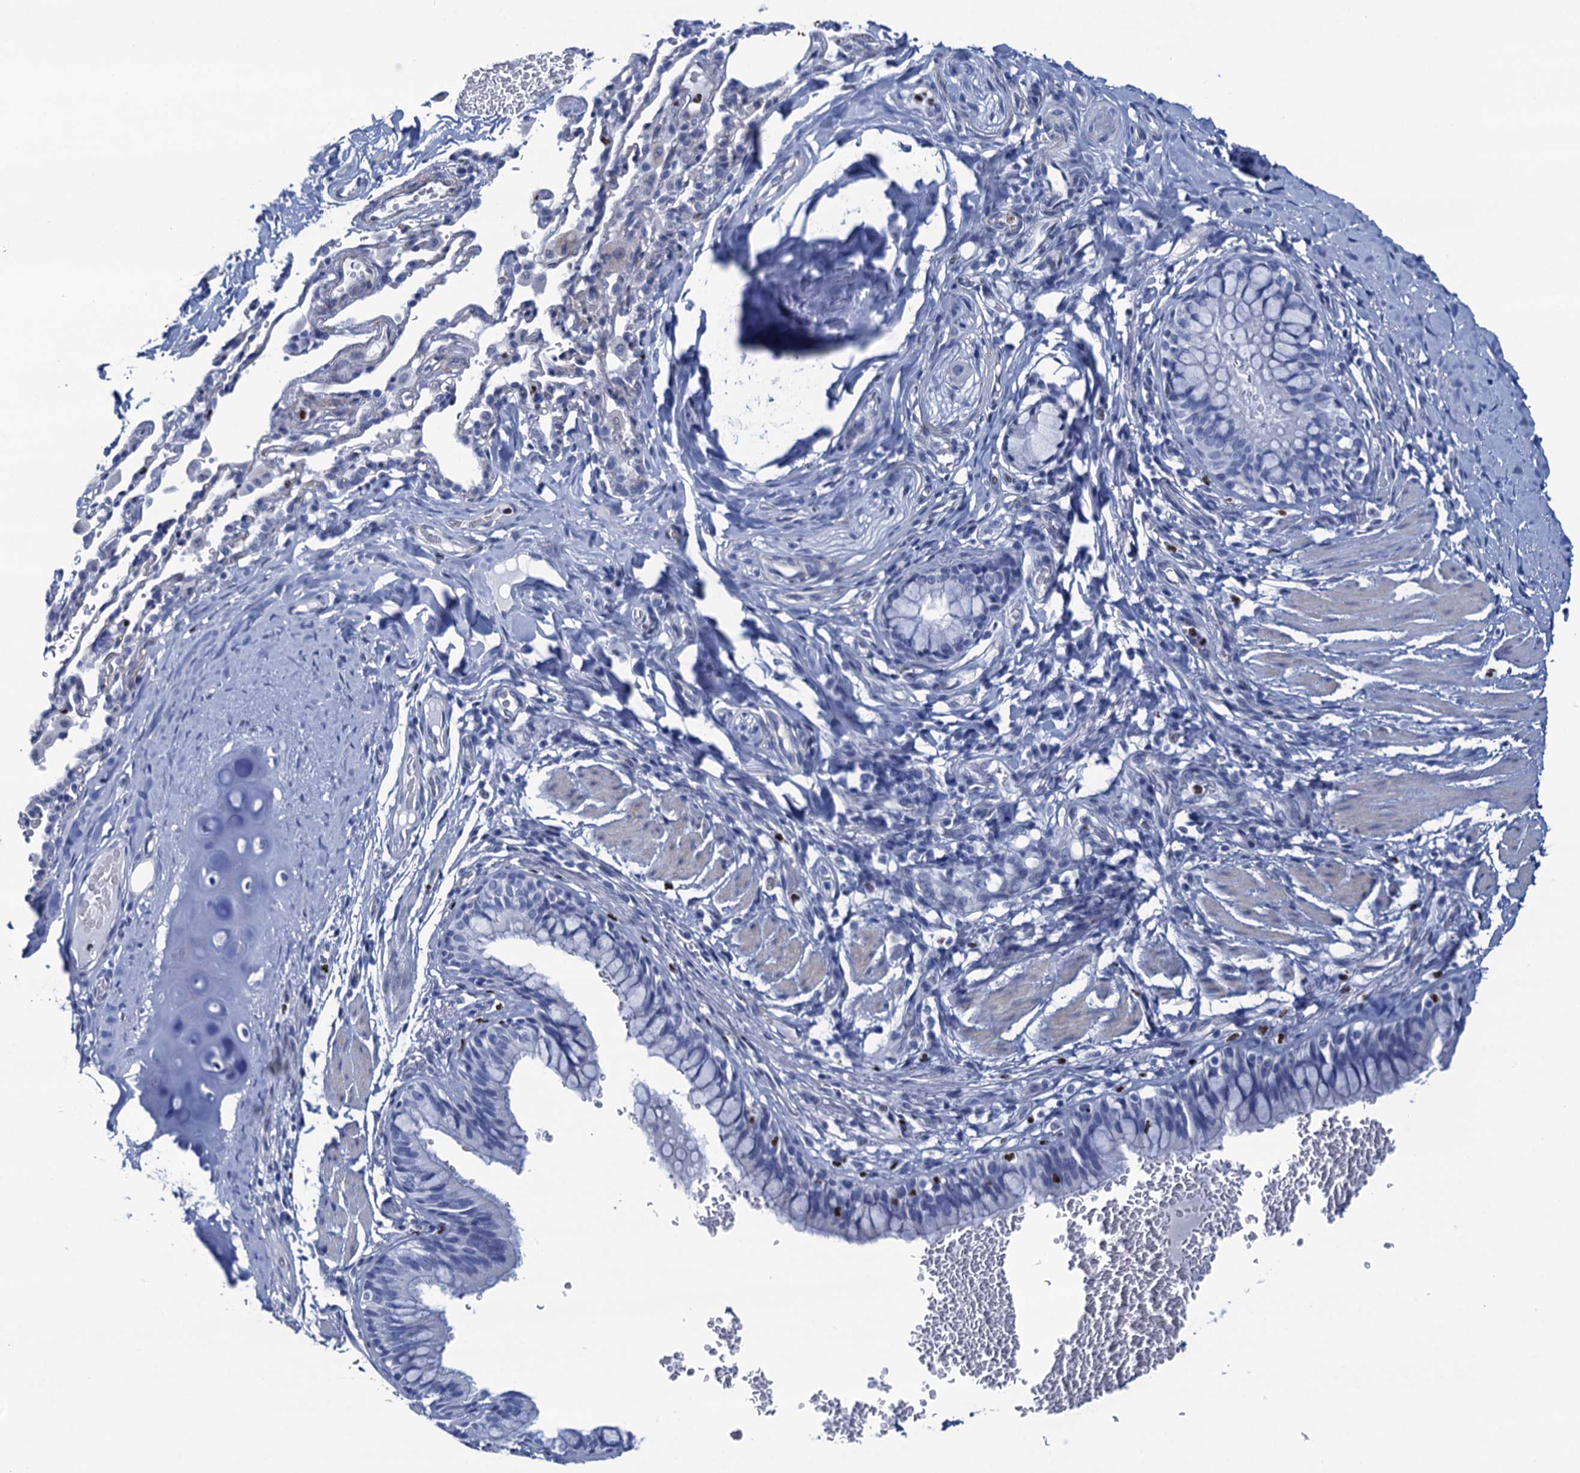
{"staining": {"intensity": "negative", "quantity": "none", "location": "none"}, "tissue": "bronchus", "cell_type": "Respiratory epithelial cells", "image_type": "normal", "snomed": [{"axis": "morphology", "description": "Normal tissue, NOS"}, {"axis": "topography", "description": "Cartilage tissue"}, {"axis": "topography", "description": "Bronchus"}], "caption": "Micrograph shows no significant protein positivity in respiratory epithelial cells of unremarkable bronchus.", "gene": "RHCG", "patient": {"sex": "female", "age": 36}}